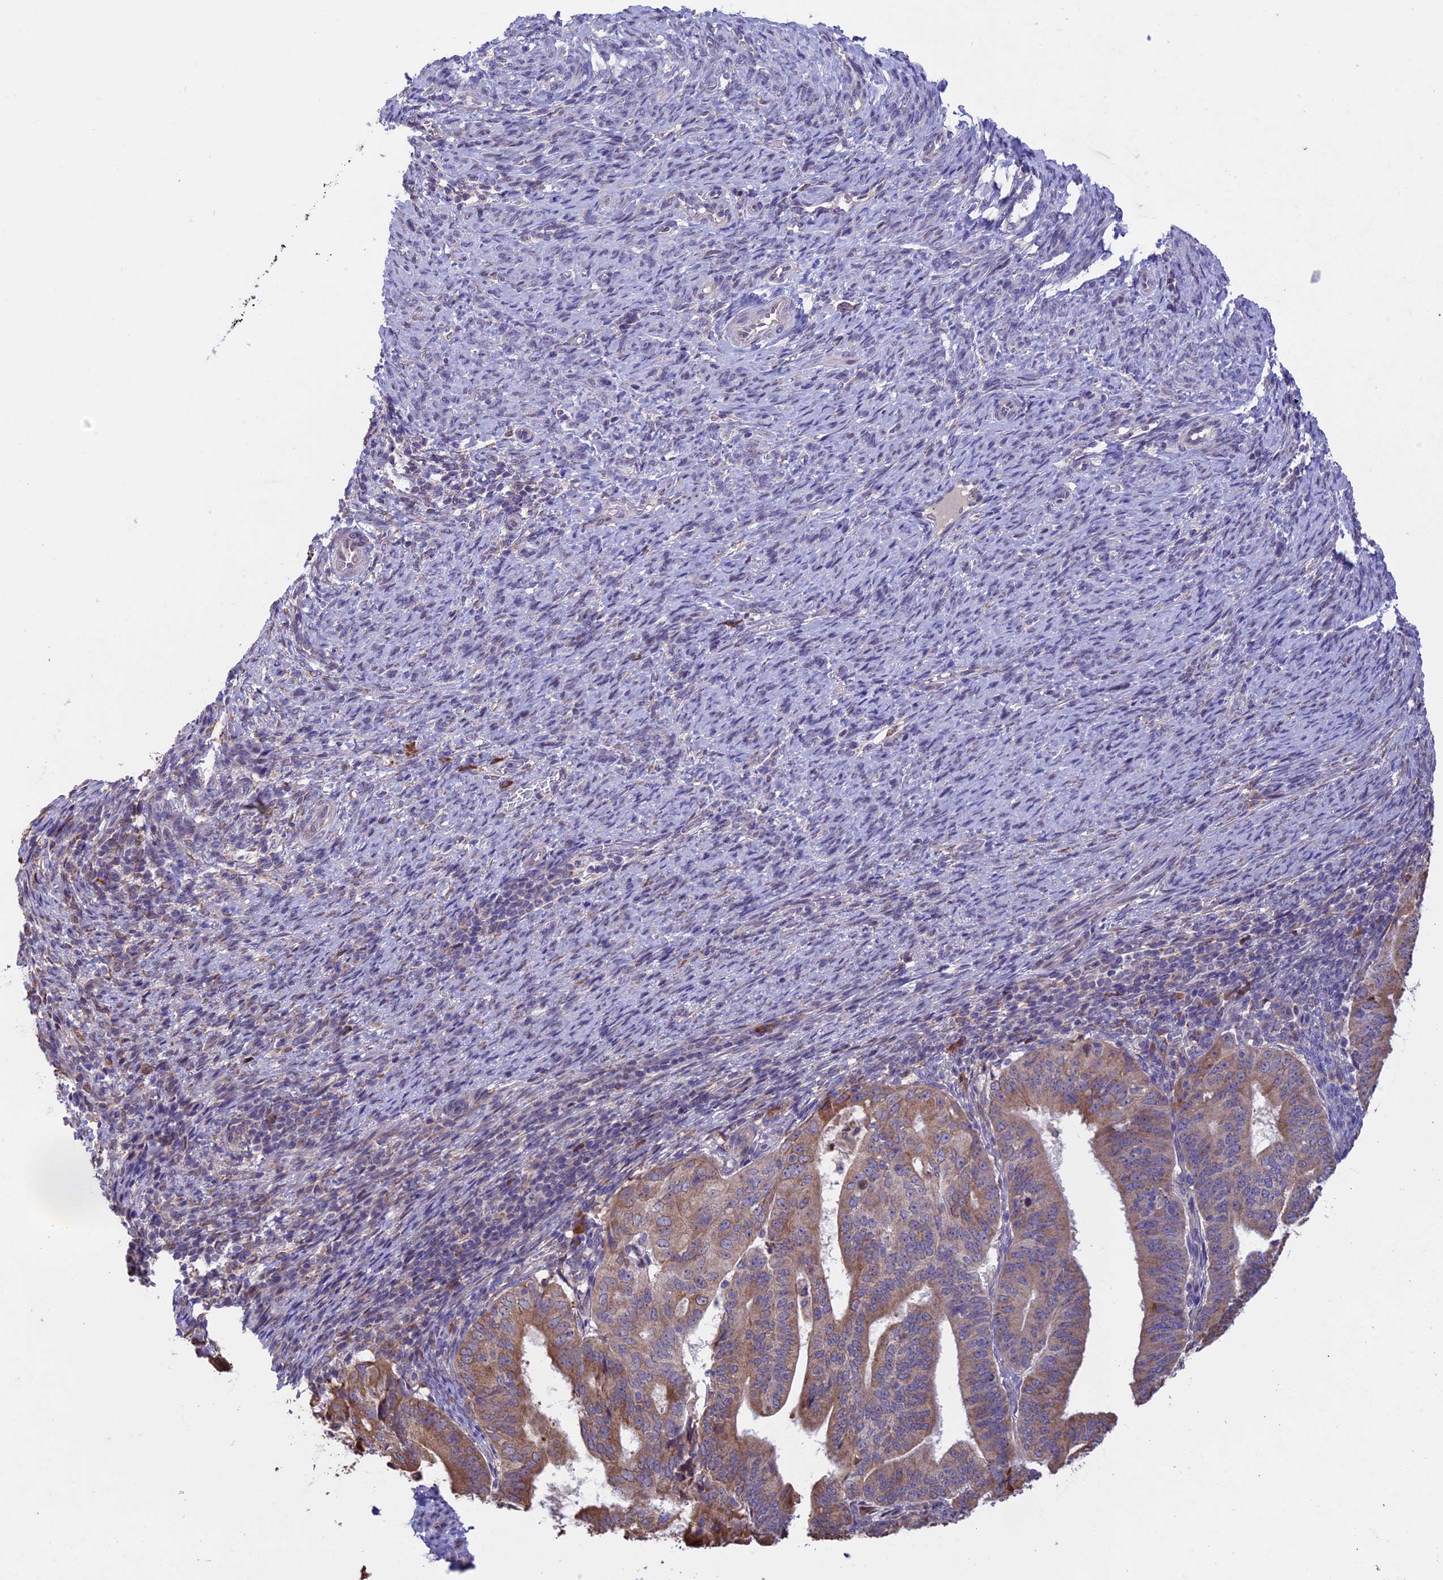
{"staining": {"intensity": "moderate", "quantity": ">75%", "location": "cytoplasmic/membranous"}, "tissue": "endometrial cancer", "cell_type": "Tumor cells", "image_type": "cancer", "snomed": [{"axis": "morphology", "description": "Adenocarcinoma, NOS"}, {"axis": "topography", "description": "Endometrium"}], "caption": "IHC of adenocarcinoma (endometrial) displays medium levels of moderate cytoplasmic/membranous positivity in about >75% of tumor cells. The staining is performed using DAB (3,3'-diaminobenzidine) brown chromogen to label protein expression. The nuclei are counter-stained blue using hematoxylin.", "gene": "DMRTA2", "patient": {"sex": "female", "age": 70}}